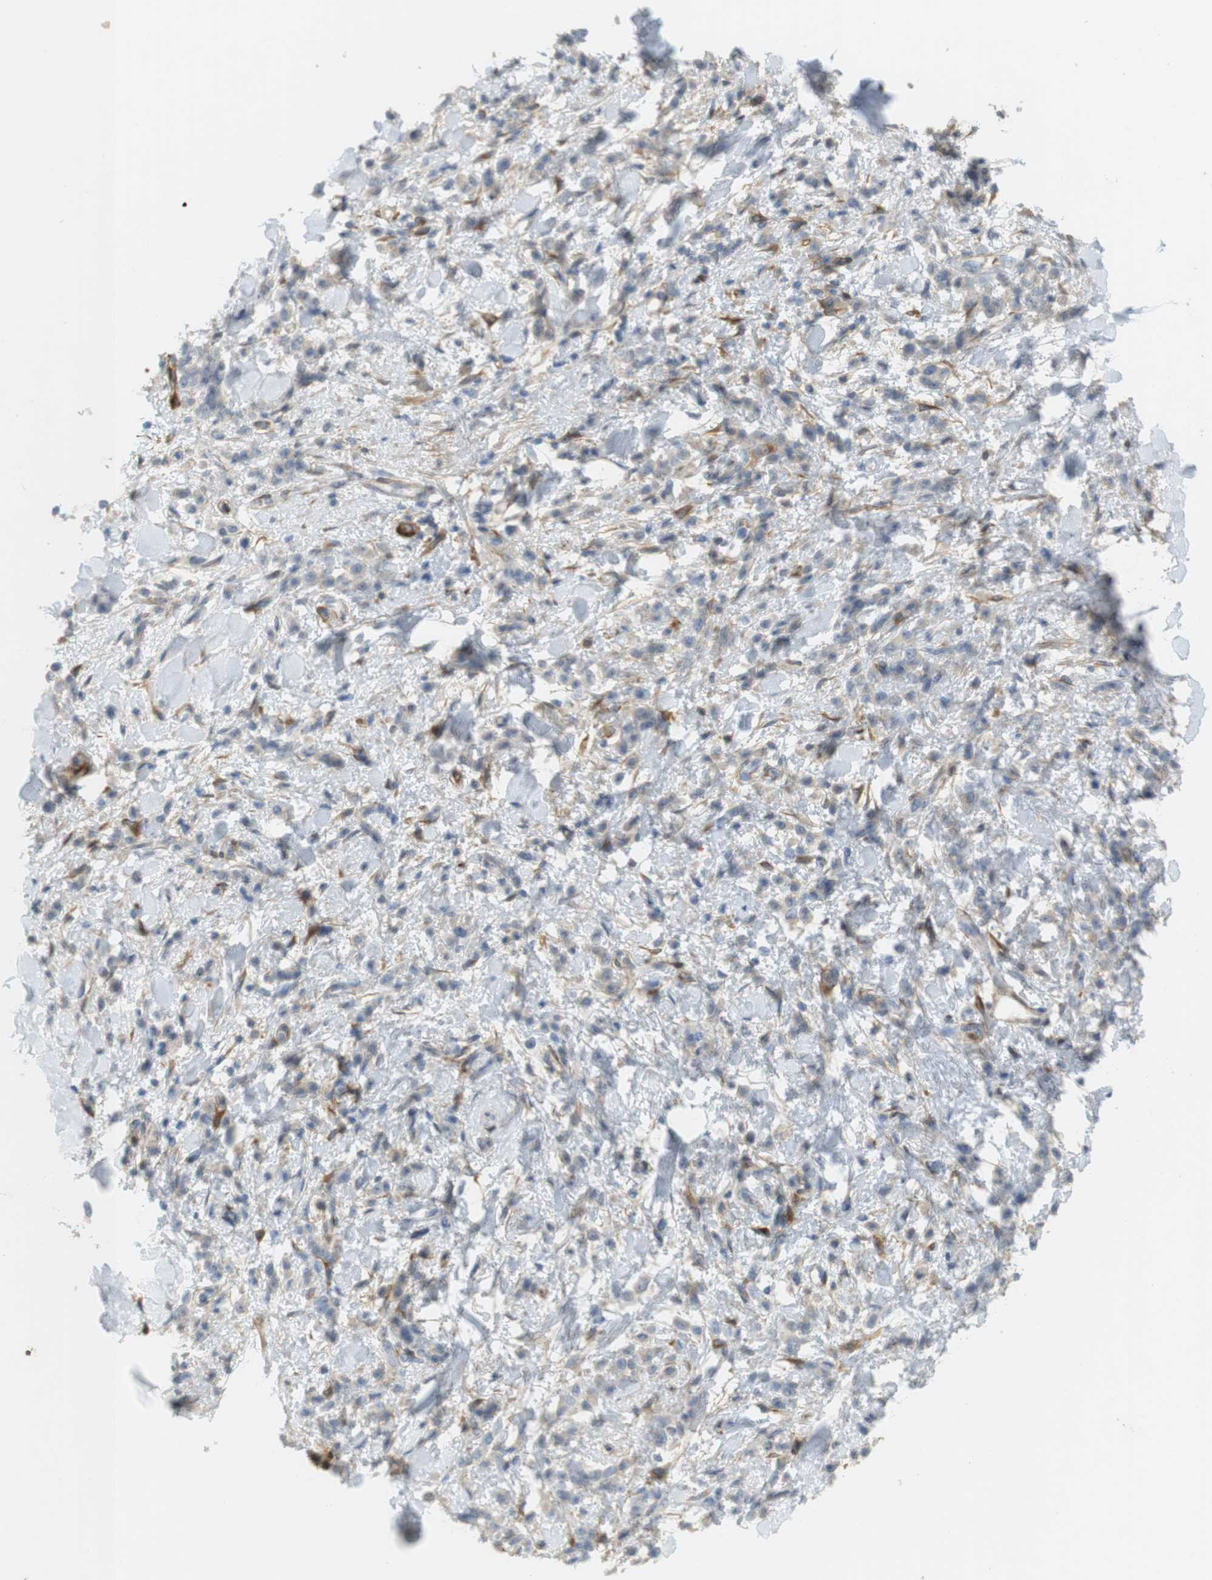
{"staining": {"intensity": "negative", "quantity": "none", "location": "none"}, "tissue": "stomach cancer", "cell_type": "Tumor cells", "image_type": "cancer", "snomed": [{"axis": "morphology", "description": "Normal tissue, NOS"}, {"axis": "morphology", "description": "Adenocarcinoma, NOS"}, {"axis": "topography", "description": "Stomach"}], "caption": "Adenocarcinoma (stomach) stained for a protein using immunohistochemistry (IHC) displays no staining tumor cells.", "gene": "PDE3A", "patient": {"sex": "male", "age": 82}}